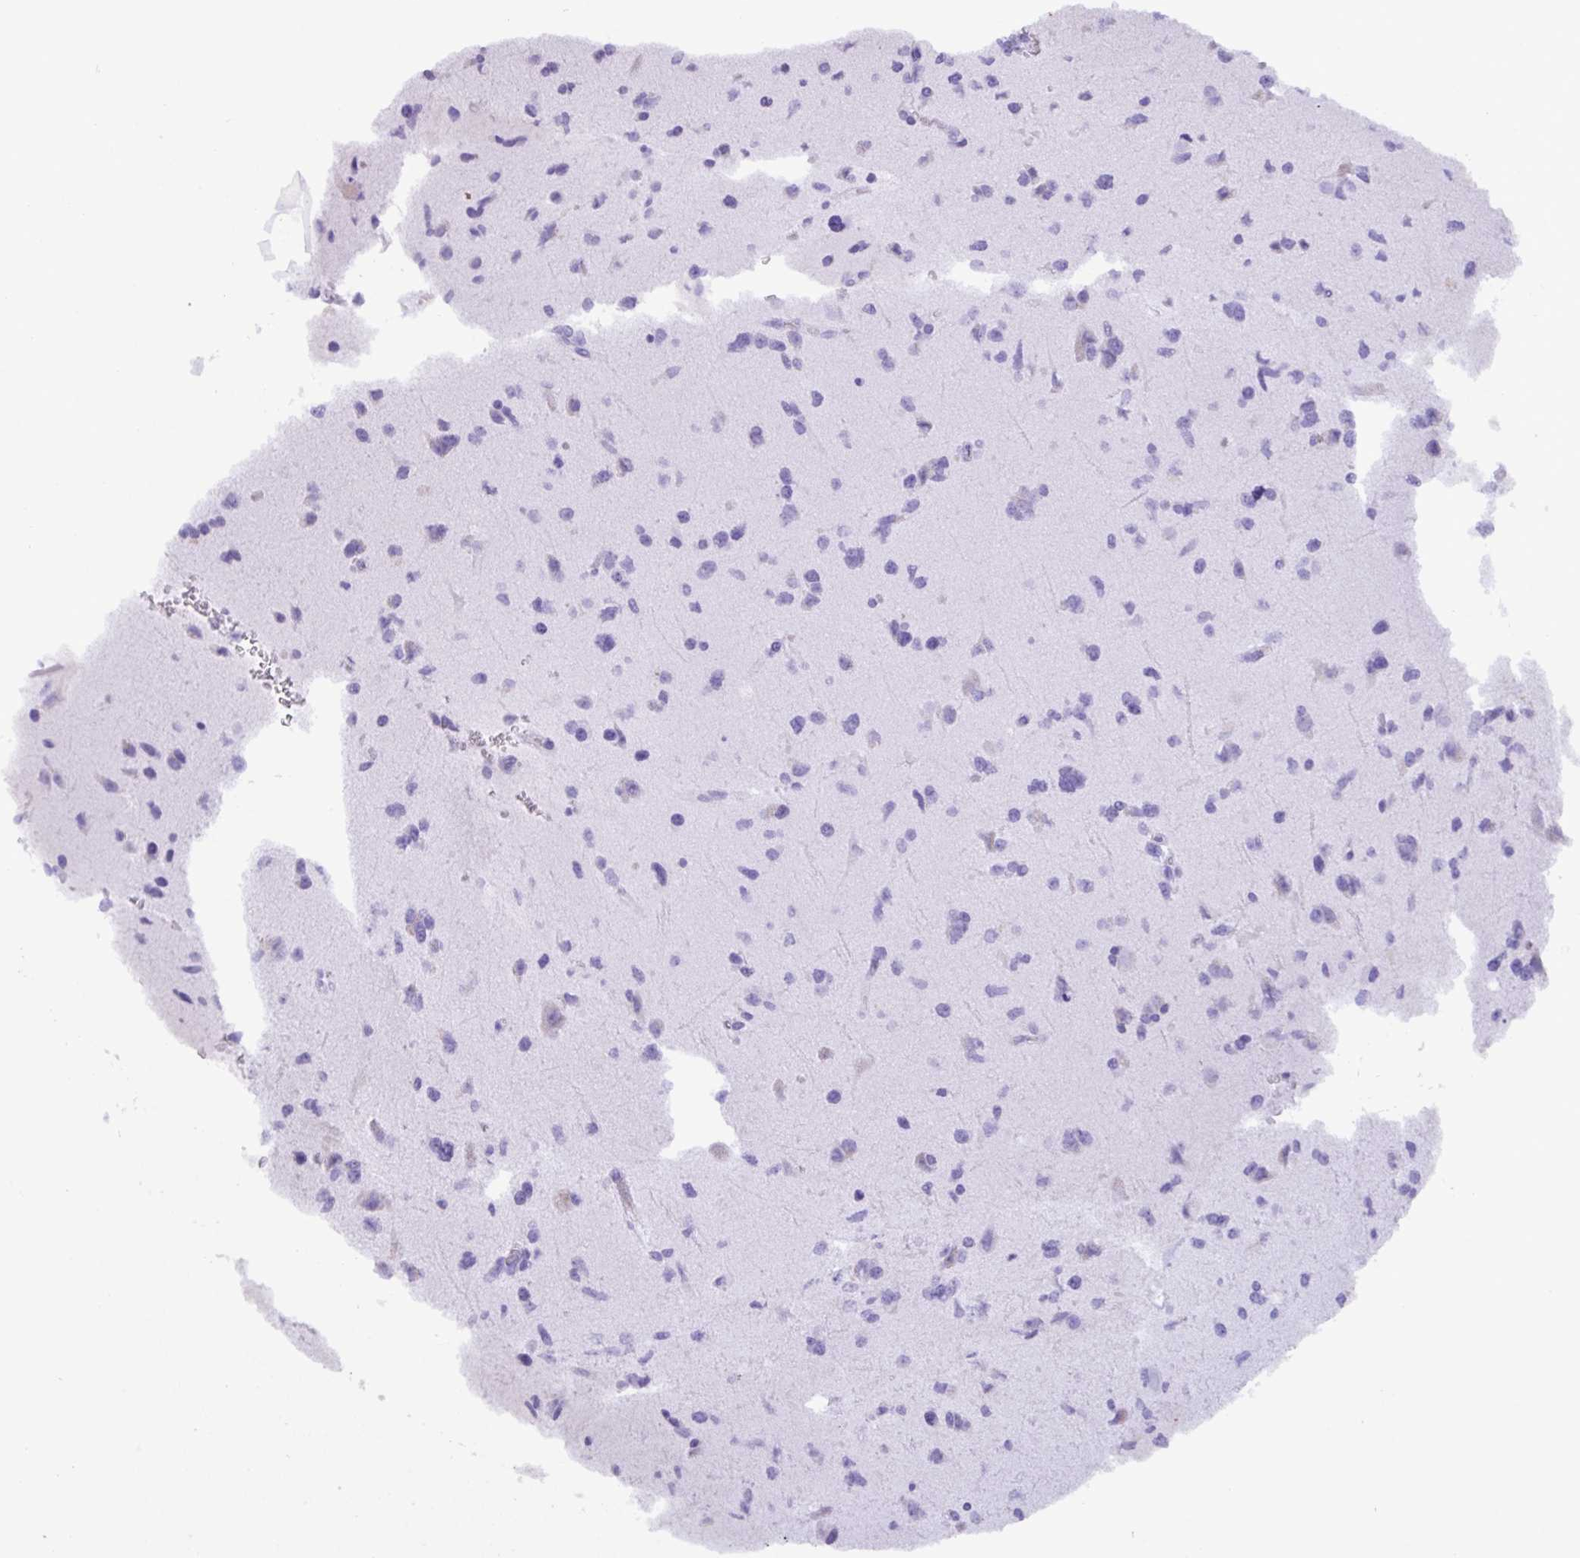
{"staining": {"intensity": "negative", "quantity": "none", "location": "none"}, "tissue": "glioma", "cell_type": "Tumor cells", "image_type": "cancer", "snomed": [{"axis": "morphology", "description": "Glioma, malignant, Low grade"}, {"axis": "topography", "description": "Brain"}], "caption": "This micrograph is of malignant glioma (low-grade) stained with IHC to label a protein in brown with the nuclei are counter-stained blue. There is no staining in tumor cells.", "gene": "C4orf33", "patient": {"sex": "female", "age": 55}}